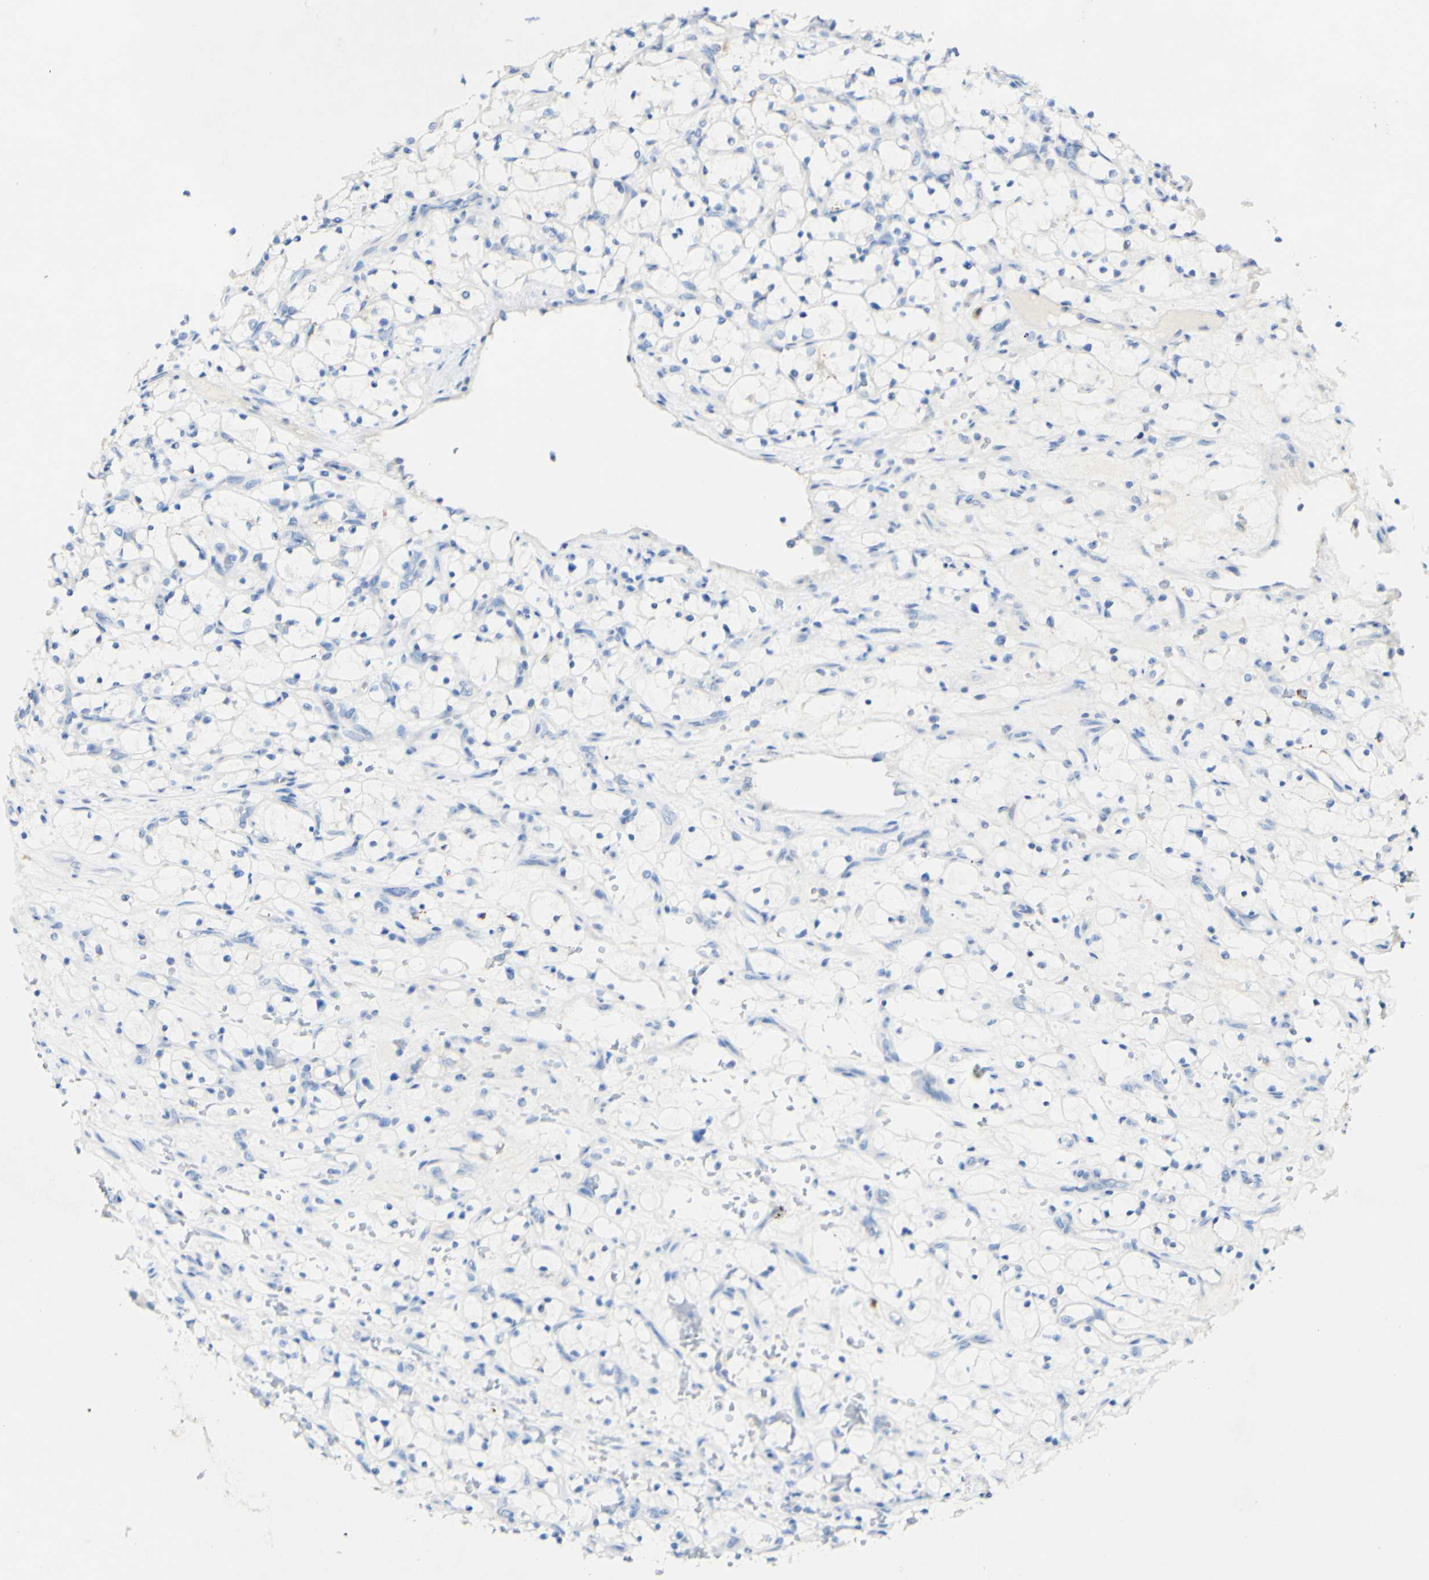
{"staining": {"intensity": "negative", "quantity": "none", "location": "none"}, "tissue": "renal cancer", "cell_type": "Tumor cells", "image_type": "cancer", "snomed": [{"axis": "morphology", "description": "Adenocarcinoma, NOS"}, {"axis": "topography", "description": "Kidney"}], "caption": "High power microscopy micrograph of an IHC micrograph of adenocarcinoma (renal), revealing no significant positivity in tumor cells.", "gene": "FGF4", "patient": {"sex": "female", "age": 69}}